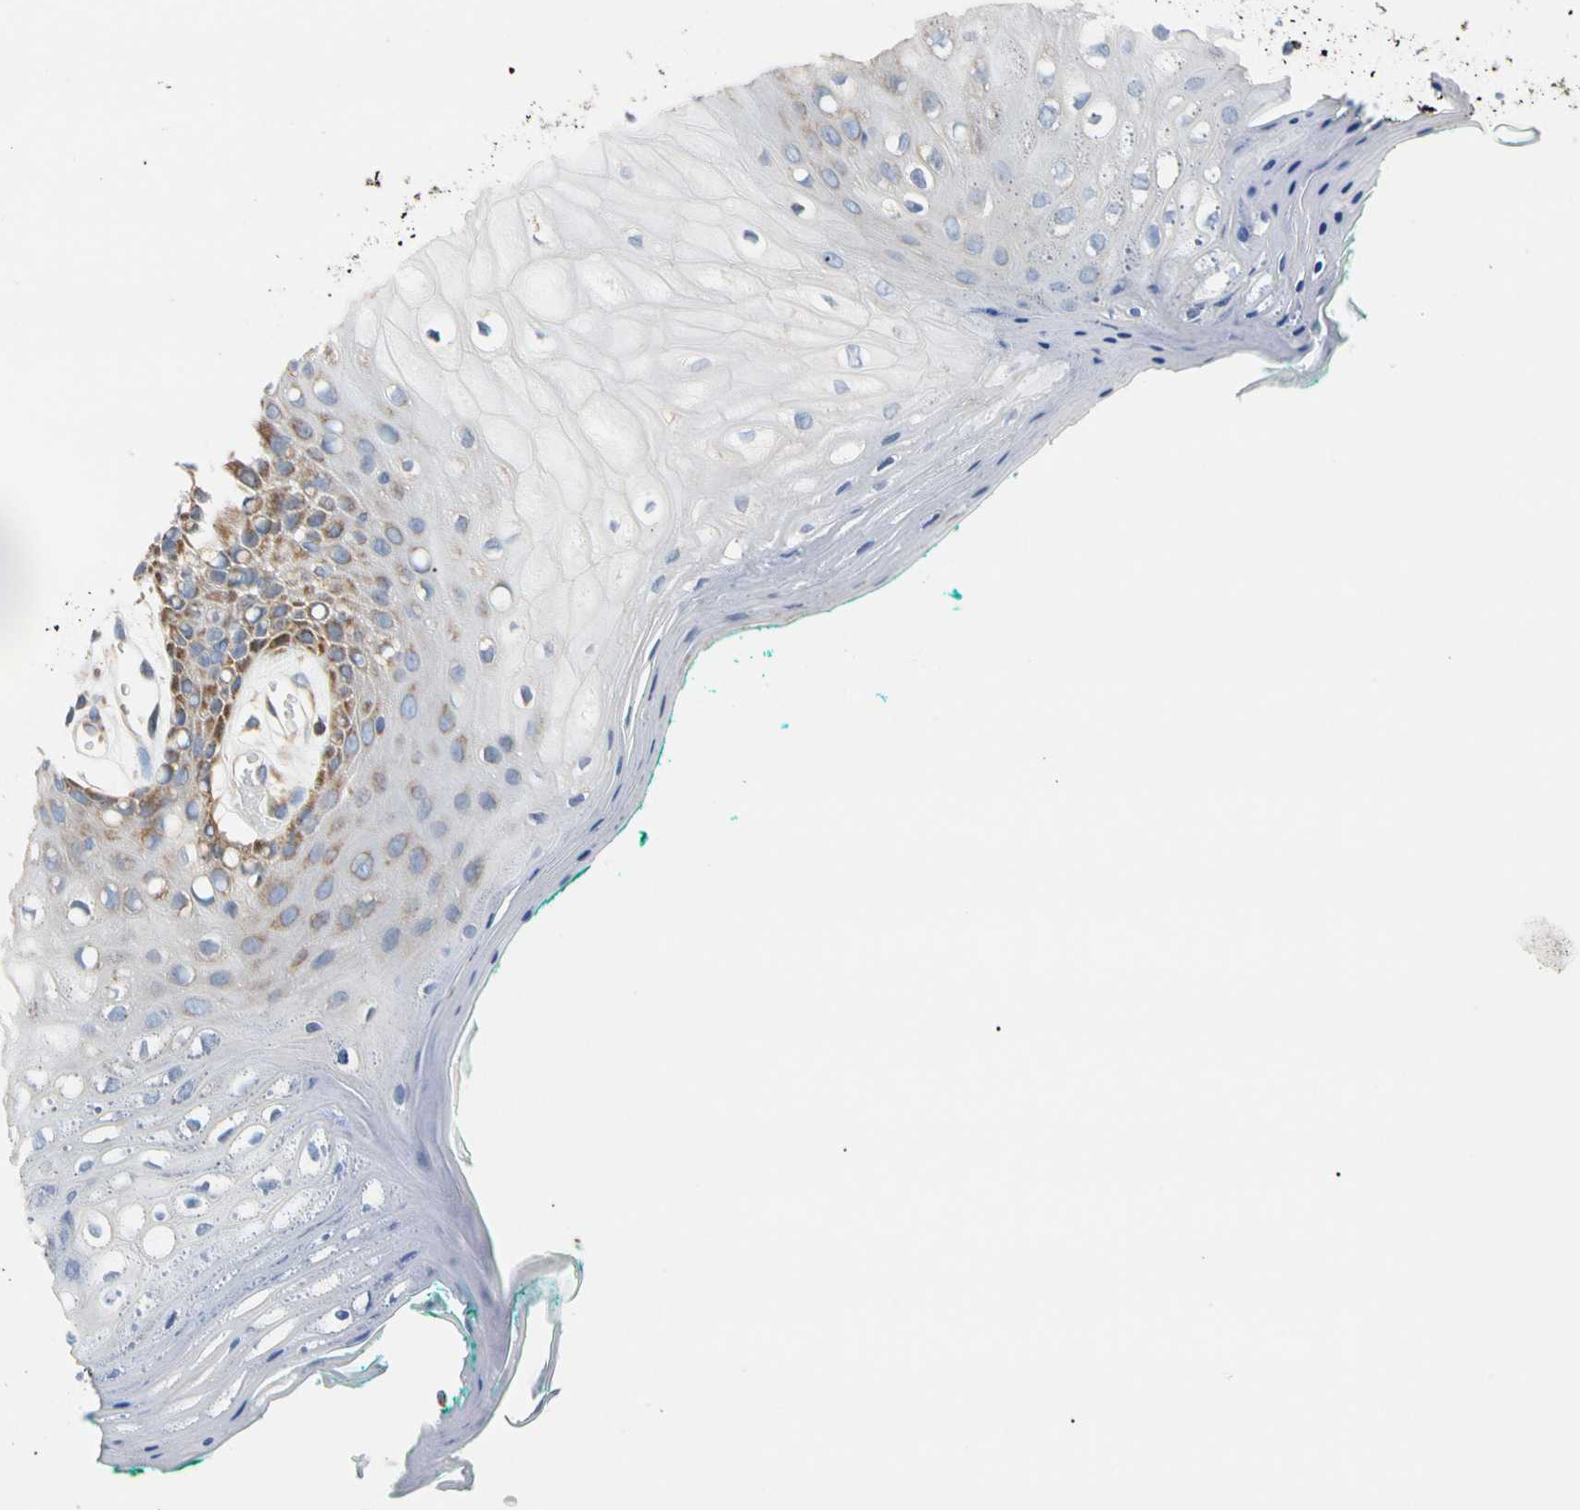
{"staining": {"intensity": "moderate", "quantity": "<25%", "location": "cytoplasmic/membranous"}, "tissue": "oral mucosa", "cell_type": "Squamous epithelial cells", "image_type": "normal", "snomed": [{"axis": "morphology", "description": "Normal tissue, NOS"}, {"axis": "morphology", "description": "Squamous cell carcinoma, NOS"}, {"axis": "topography", "description": "Skeletal muscle"}, {"axis": "topography", "description": "Oral tissue"}, {"axis": "topography", "description": "Head-Neck"}], "caption": "Immunohistochemistry (IHC) micrograph of normal oral mucosa: oral mucosa stained using immunohistochemistry (IHC) shows low levels of moderate protein expression localized specifically in the cytoplasmic/membranous of squamous epithelial cells, appearing as a cytoplasmic/membranous brown color.", "gene": "PLGRKT", "patient": {"sex": "female", "age": 84}}